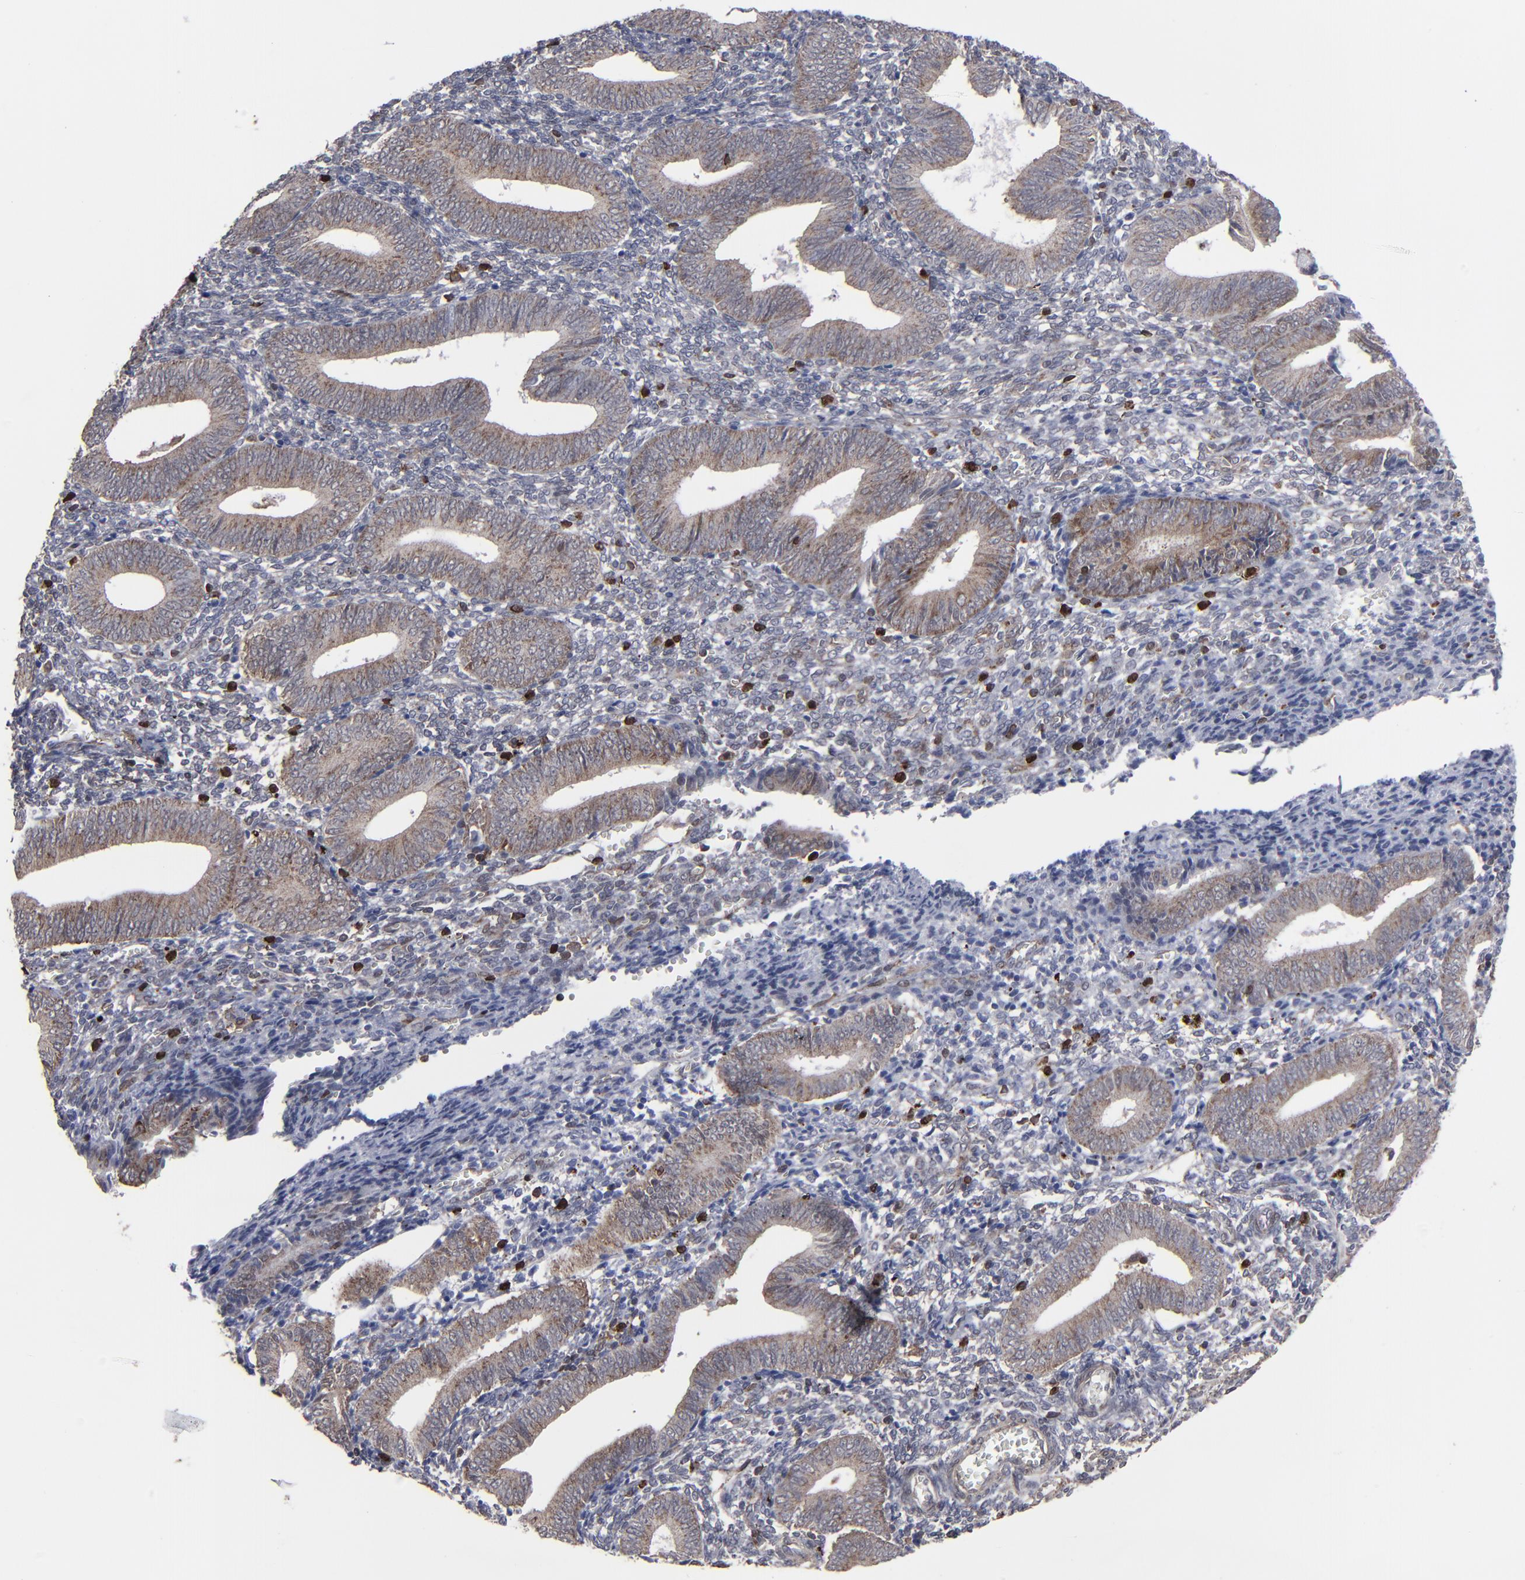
{"staining": {"intensity": "moderate", "quantity": "<25%", "location": "nuclear"}, "tissue": "endometrium", "cell_type": "Cells in endometrial stroma", "image_type": "normal", "snomed": [{"axis": "morphology", "description": "Normal tissue, NOS"}, {"axis": "topography", "description": "Uterus"}, {"axis": "topography", "description": "Endometrium"}], "caption": "A high-resolution image shows IHC staining of normal endometrium, which demonstrates moderate nuclear positivity in approximately <25% of cells in endometrial stroma.", "gene": "KIAA2026", "patient": {"sex": "female", "age": 33}}